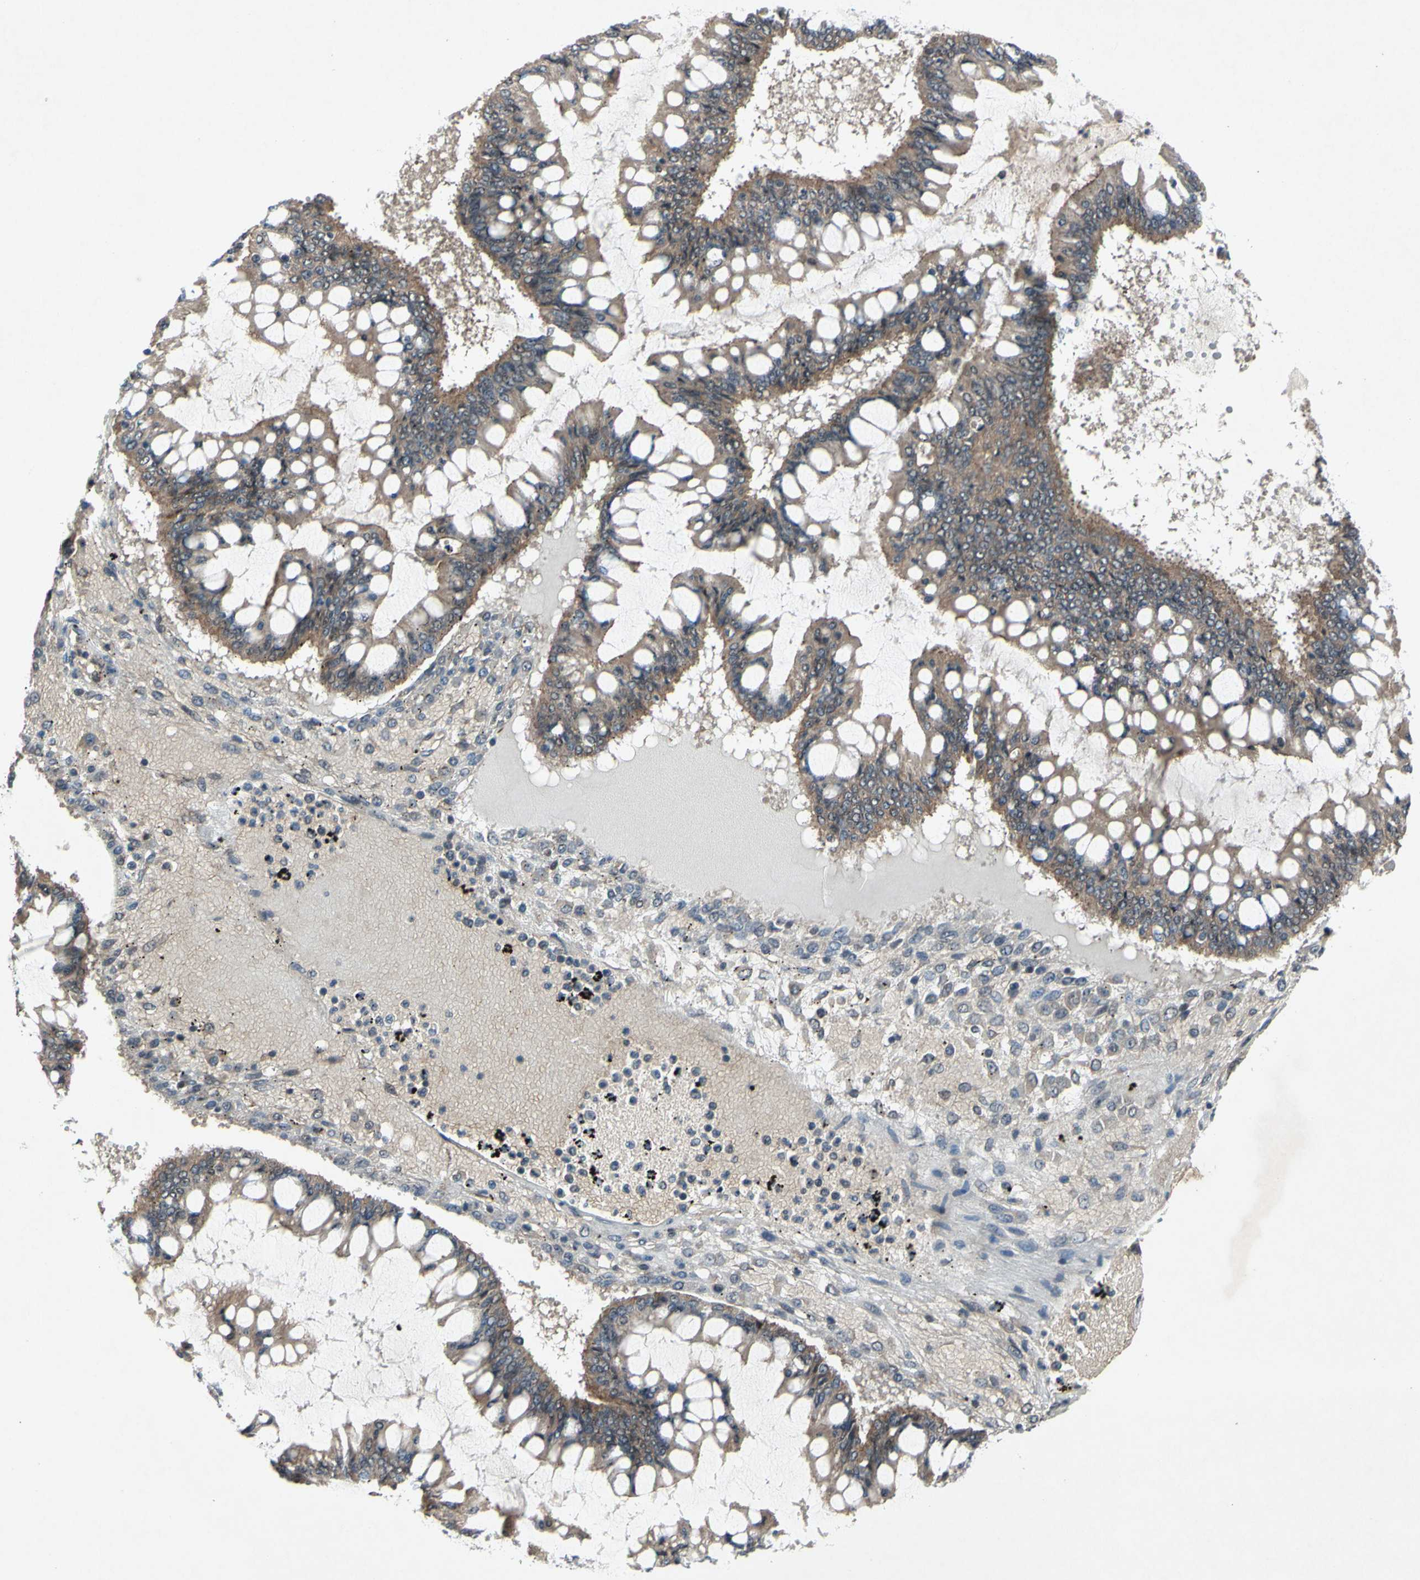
{"staining": {"intensity": "weak", "quantity": ">75%", "location": "cytoplasmic/membranous"}, "tissue": "ovarian cancer", "cell_type": "Tumor cells", "image_type": "cancer", "snomed": [{"axis": "morphology", "description": "Cystadenocarcinoma, mucinous, NOS"}, {"axis": "topography", "description": "Ovary"}], "caption": "Immunohistochemistry (IHC) of ovarian cancer (mucinous cystadenocarcinoma) shows low levels of weak cytoplasmic/membranous positivity in about >75% of tumor cells.", "gene": "TRDMT1", "patient": {"sex": "female", "age": 73}}